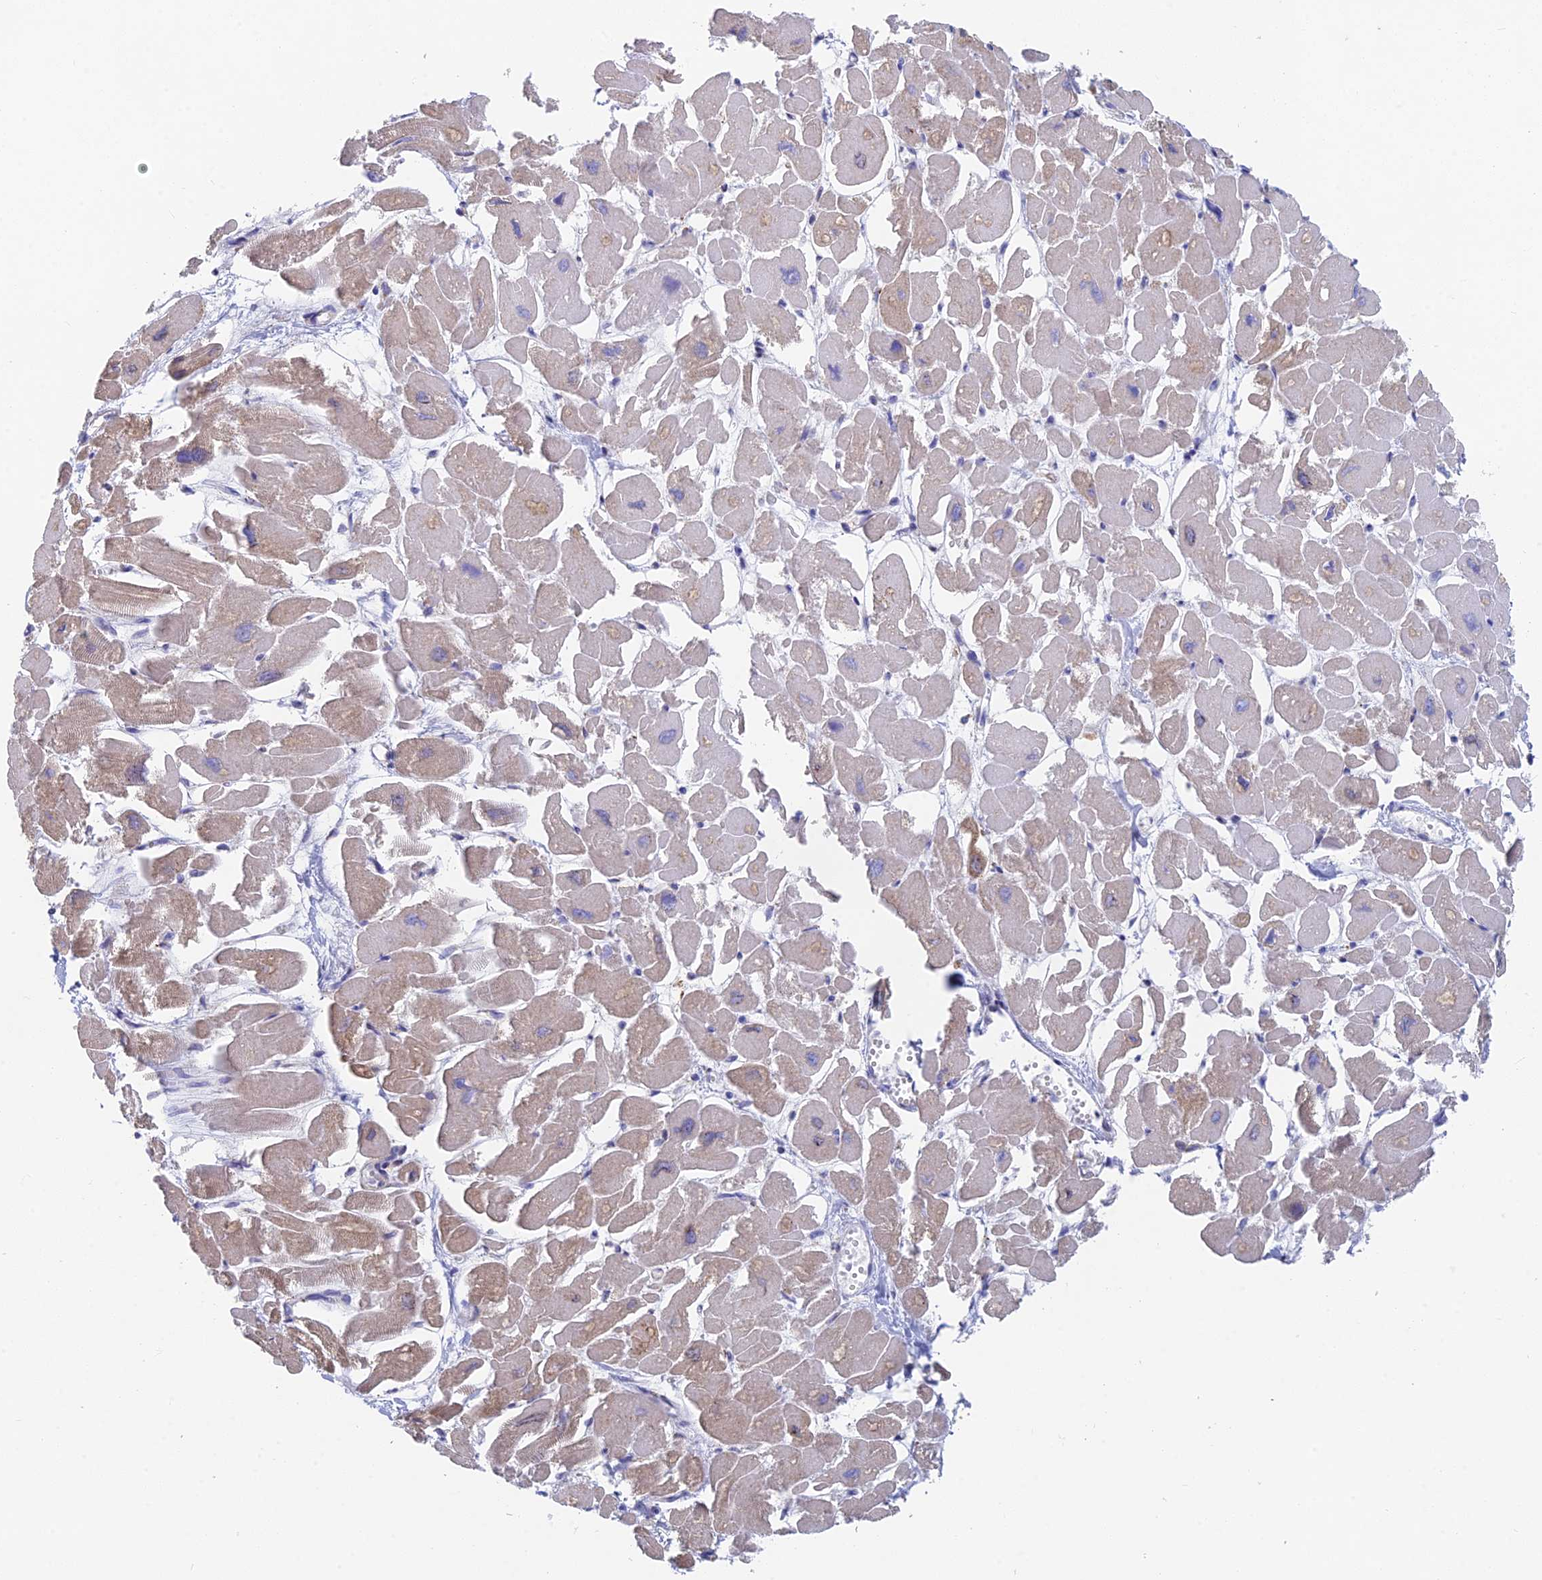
{"staining": {"intensity": "weak", "quantity": "25%-75%", "location": "cytoplasmic/membranous"}, "tissue": "heart muscle", "cell_type": "Cardiomyocytes", "image_type": "normal", "snomed": [{"axis": "morphology", "description": "Normal tissue, NOS"}, {"axis": "topography", "description": "Heart"}], "caption": "IHC histopathology image of unremarkable heart muscle: heart muscle stained using immunohistochemistry (IHC) exhibits low levels of weak protein expression localized specifically in the cytoplasmic/membranous of cardiomyocytes, appearing as a cytoplasmic/membranous brown color.", "gene": "WDR35", "patient": {"sex": "male", "age": 54}}